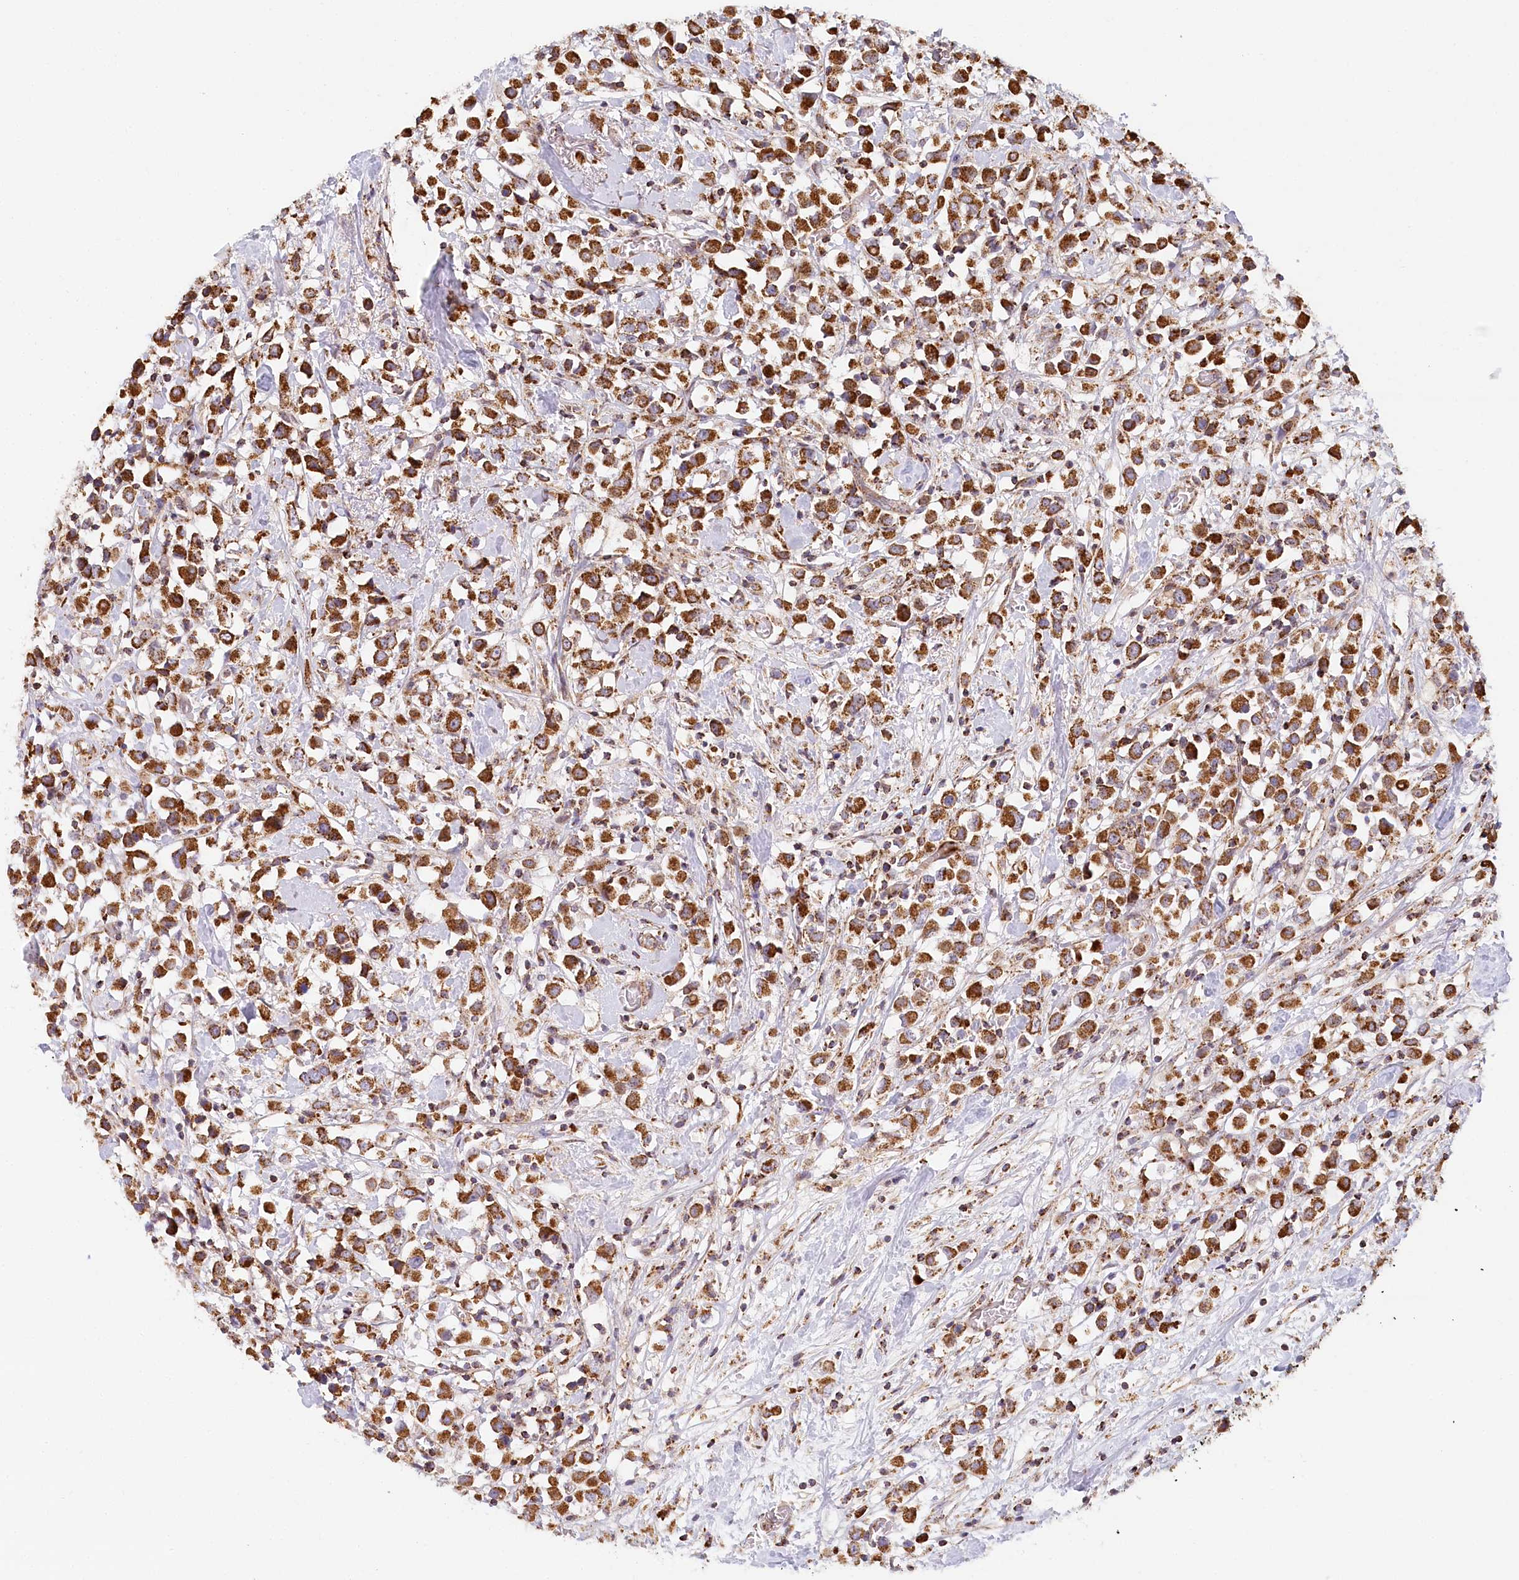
{"staining": {"intensity": "strong", "quantity": ">75%", "location": "cytoplasmic/membranous"}, "tissue": "breast cancer", "cell_type": "Tumor cells", "image_type": "cancer", "snomed": [{"axis": "morphology", "description": "Duct carcinoma"}, {"axis": "topography", "description": "Breast"}], "caption": "Brown immunohistochemical staining in breast cancer displays strong cytoplasmic/membranous expression in about >75% of tumor cells.", "gene": "UMPS", "patient": {"sex": "female", "age": 61}}